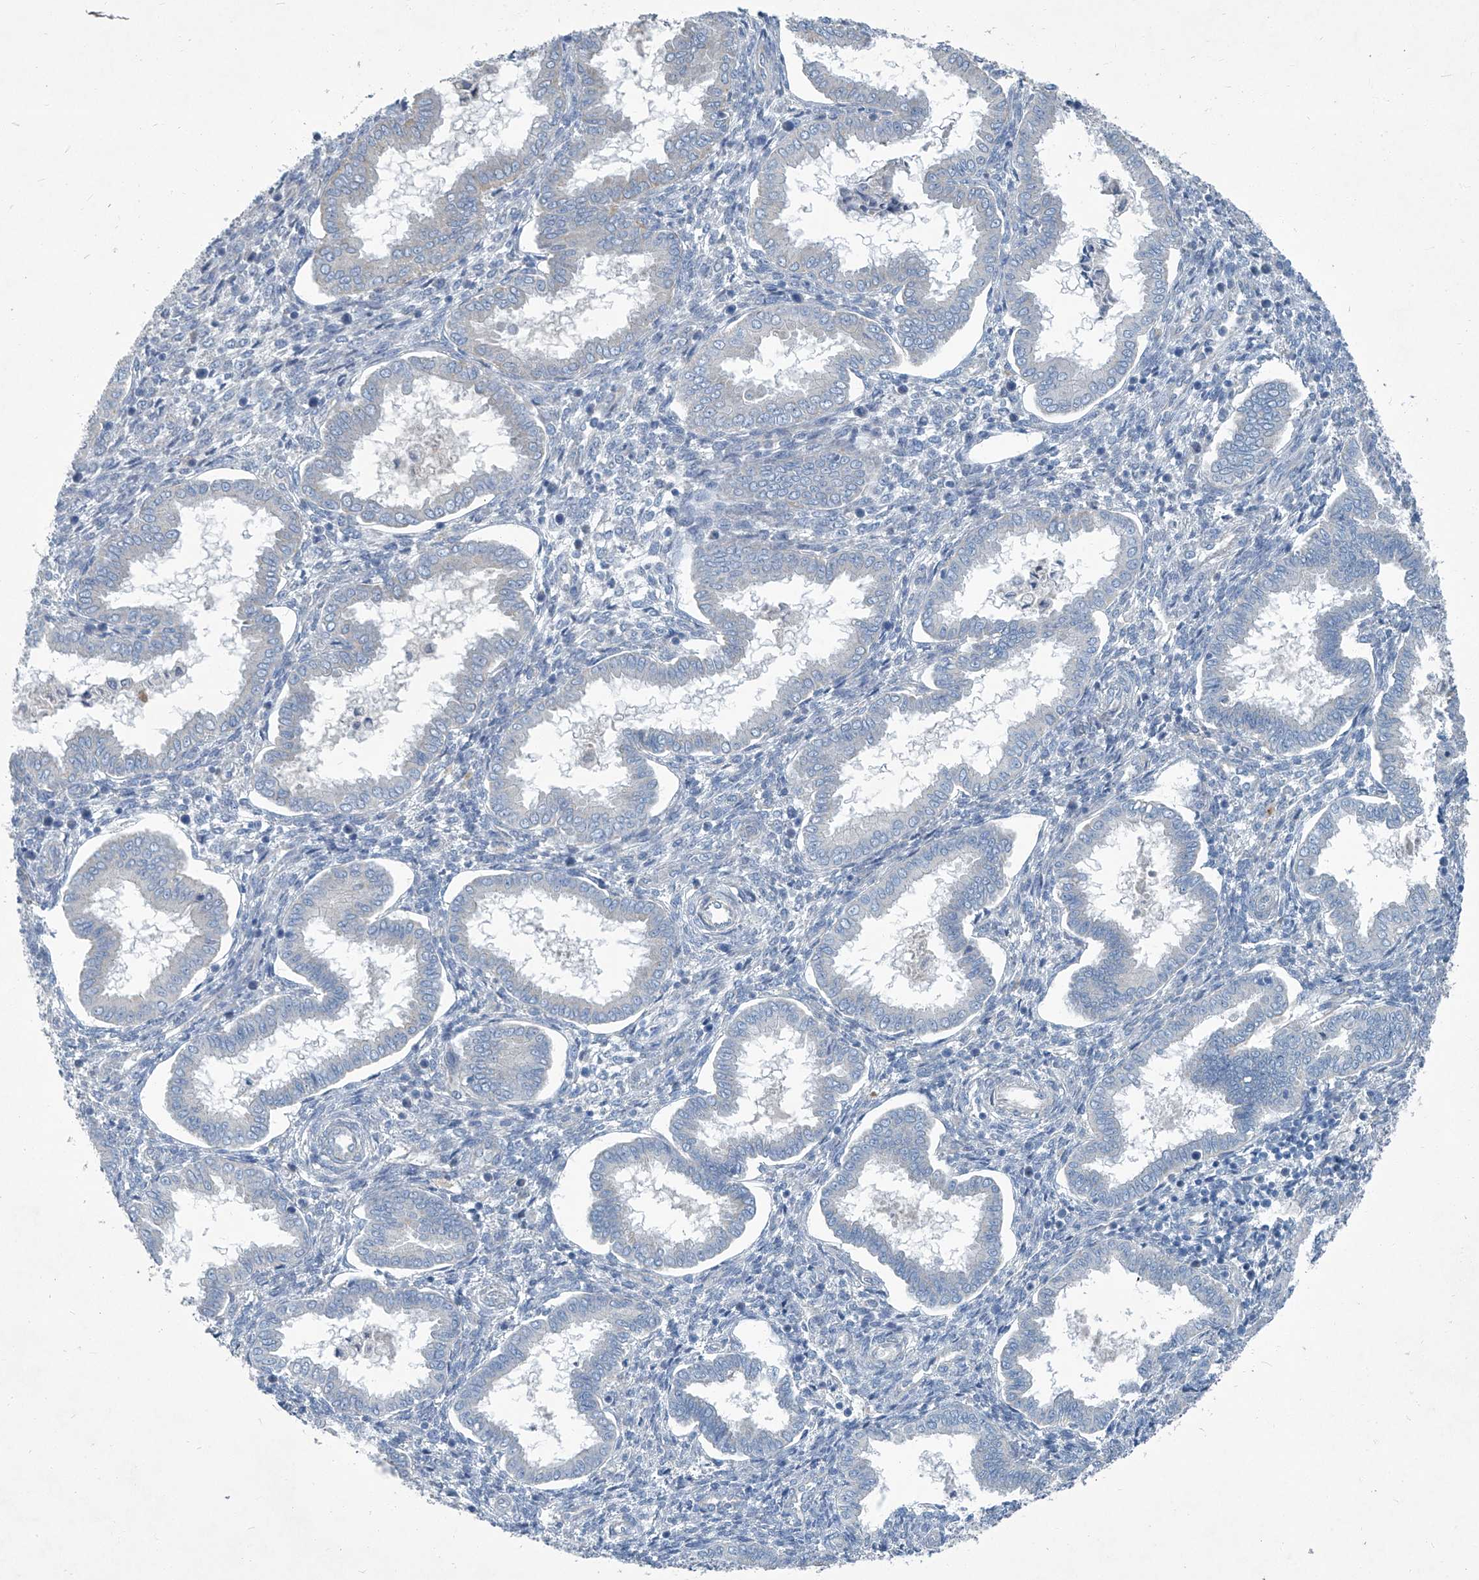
{"staining": {"intensity": "negative", "quantity": "none", "location": "none"}, "tissue": "endometrium", "cell_type": "Cells in endometrial stroma", "image_type": "normal", "snomed": [{"axis": "morphology", "description": "Normal tissue, NOS"}, {"axis": "topography", "description": "Endometrium"}], "caption": "Immunohistochemistry image of unremarkable endometrium: endometrium stained with DAB demonstrates no significant protein staining in cells in endometrial stroma.", "gene": "SLC26A11", "patient": {"sex": "female", "age": 24}}